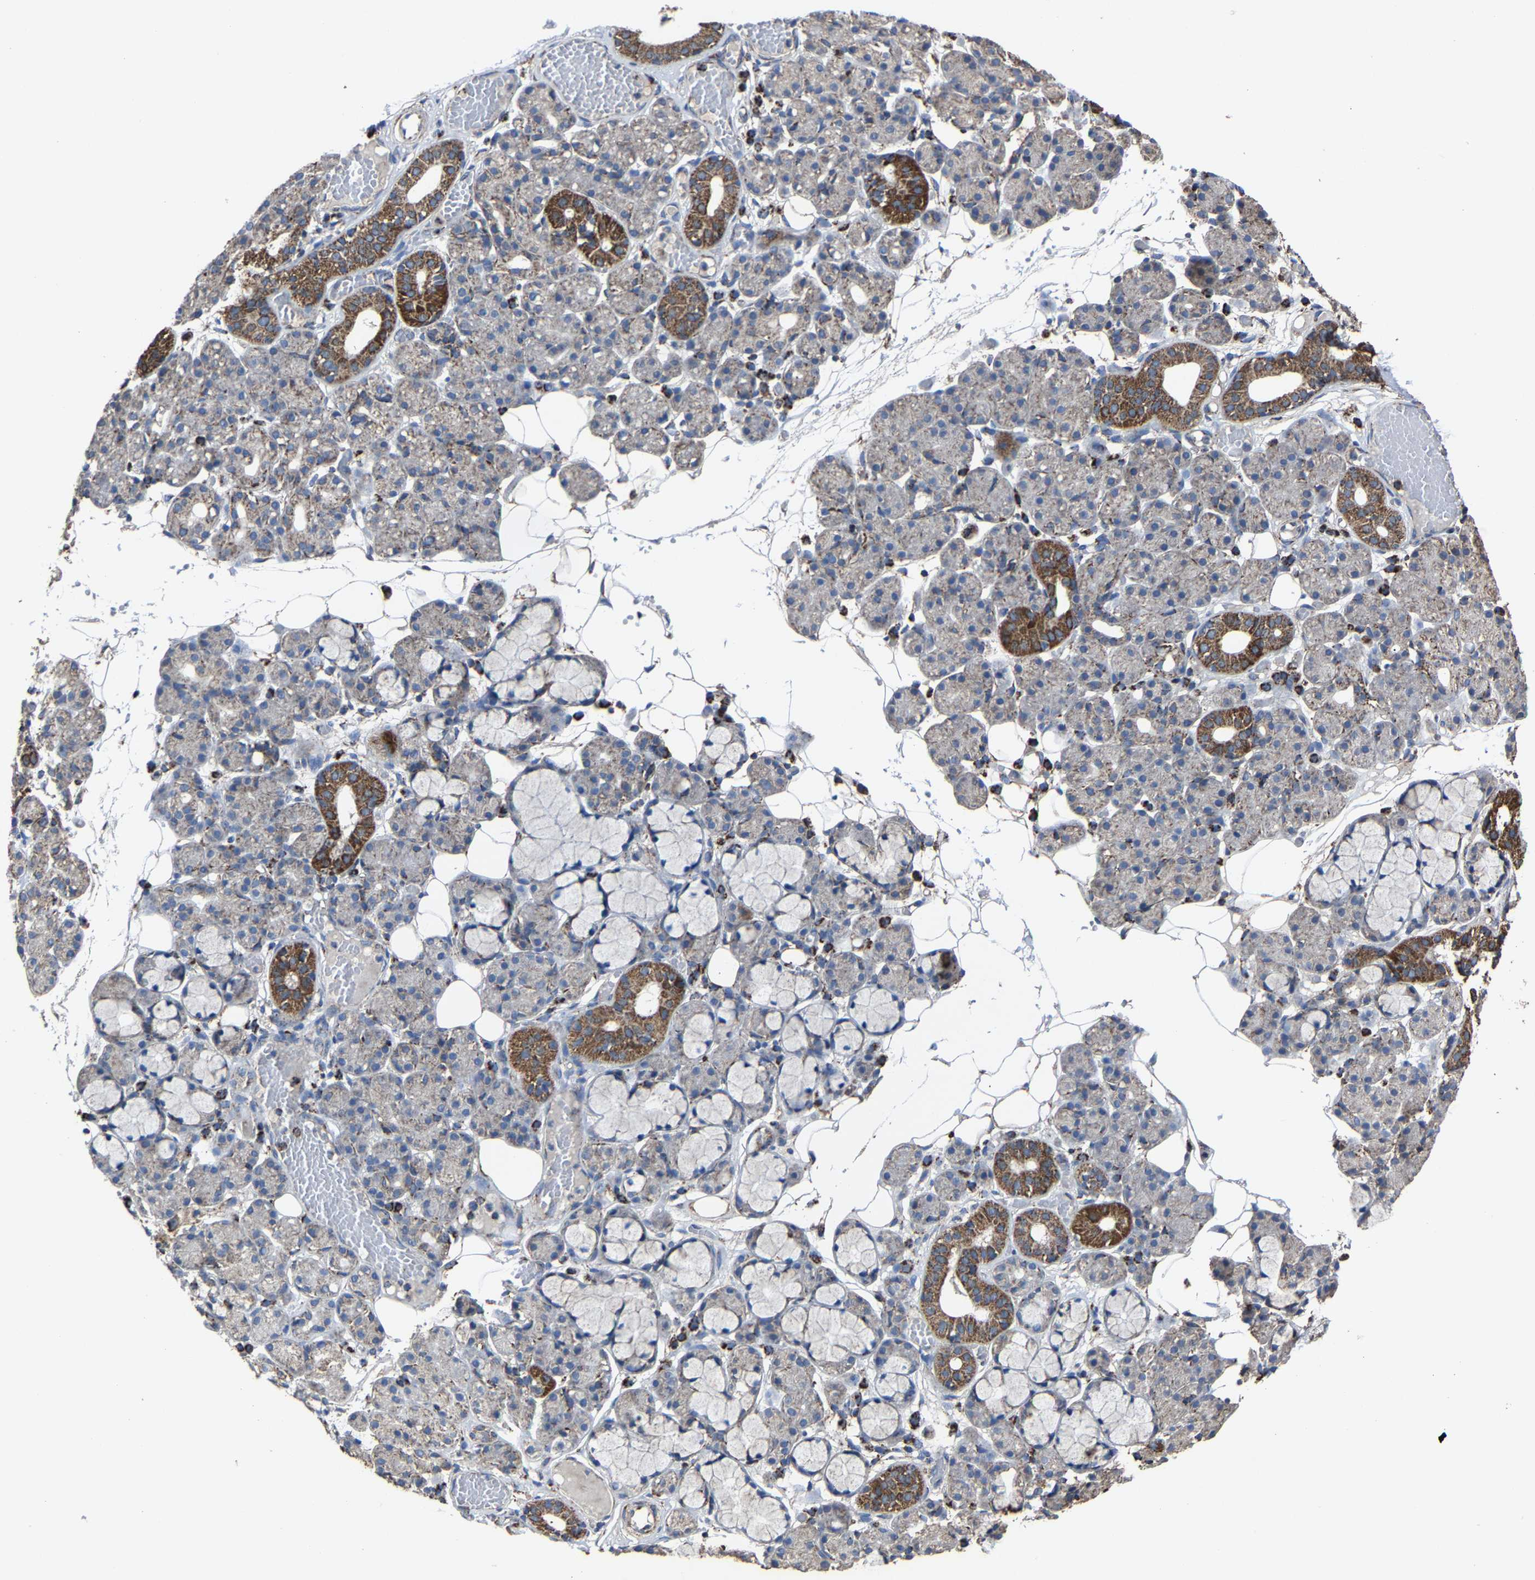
{"staining": {"intensity": "strong", "quantity": "<25%", "location": "cytoplasmic/membranous"}, "tissue": "salivary gland", "cell_type": "Glandular cells", "image_type": "normal", "snomed": [{"axis": "morphology", "description": "Normal tissue, NOS"}, {"axis": "topography", "description": "Salivary gland"}], "caption": "High-magnification brightfield microscopy of normal salivary gland stained with DAB (3,3'-diaminobenzidine) (brown) and counterstained with hematoxylin (blue). glandular cells exhibit strong cytoplasmic/membranous expression is appreciated in about<25% of cells.", "gene": "NDUFV3", "patient": {"sex": "male", "age": 63}}